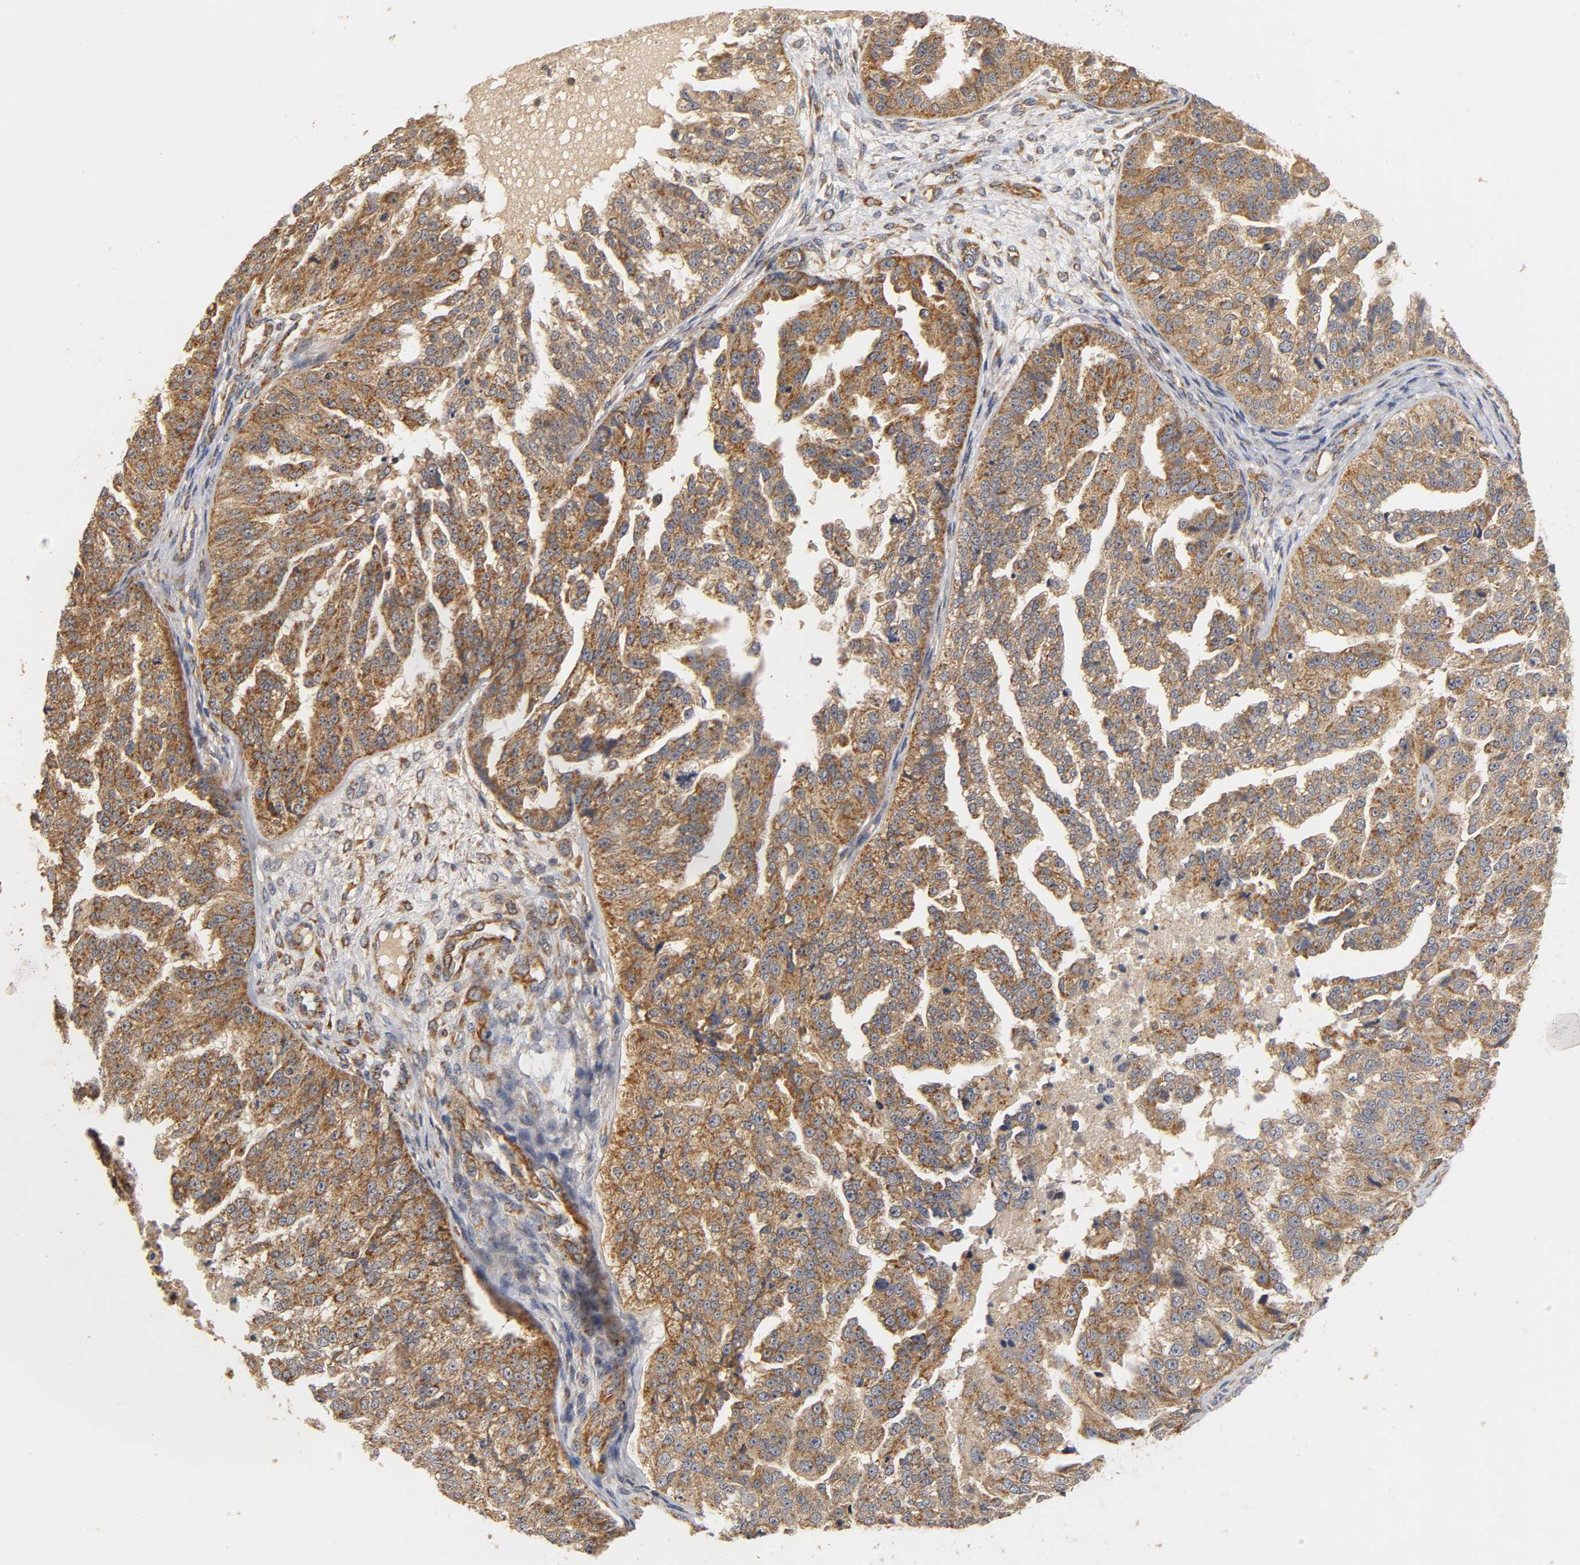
{"staining": {"intensity": "strong", "quantity": ">75%", "location": "cytoplasmic/membranous"}, "tissue": "ovarian cancer", "cell_type": "Tumor cells", "image_type": "cancer", "snomed": [{"axis": "morphology", "description": "Cystadenocarcinoma, serous, NOS"}, {"axis": "topography", "description": "Ovary"}], "caption": "The immunohistochemical stain labels strong cytoplasmic/membranous expression in tumor cells of serous cystadenocarcinoma (ovarian) tissue.", "gene": "SCAP", "patient": {"sex": "female", "age": 58}}